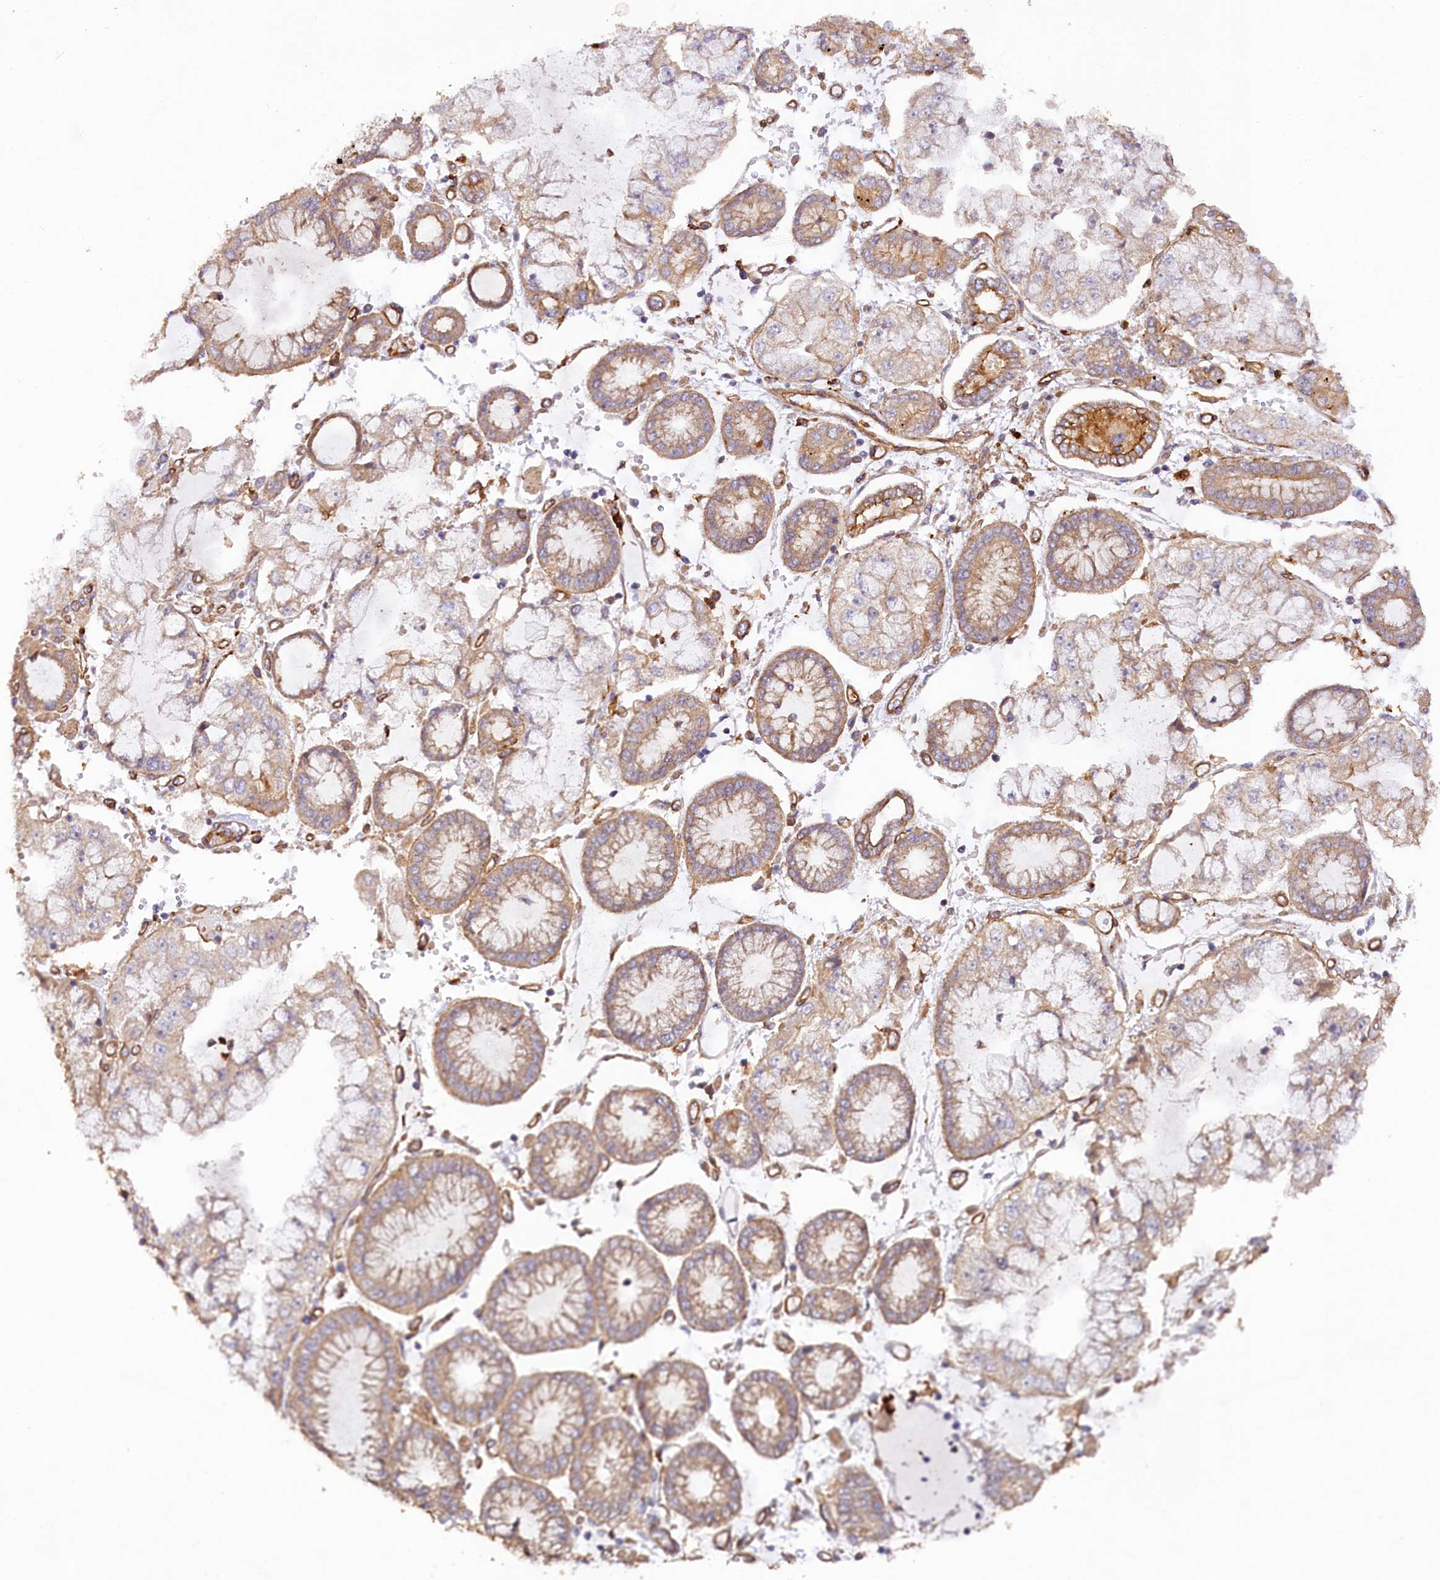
{"staining": {"intensity": "weak", "quantity": "25%-75%", "location": "cytoplasmic/membranous"}, "tissue": "stomach cancer", "cell_type": "Tumor cells", "image_type": "cancer", "snomed": [{"axis": "morphology", "description": "Adenocarcinoma, NOS"}, {"axis": "topography", "description": "Stomach"}], "caption": "Tumor cells show weak cytoplasmic/membranous staining in approximately 25%-75% of cells in stomach cancer.", "gene": "CSAD", "patient": {"sex": "male", "age": 76}}